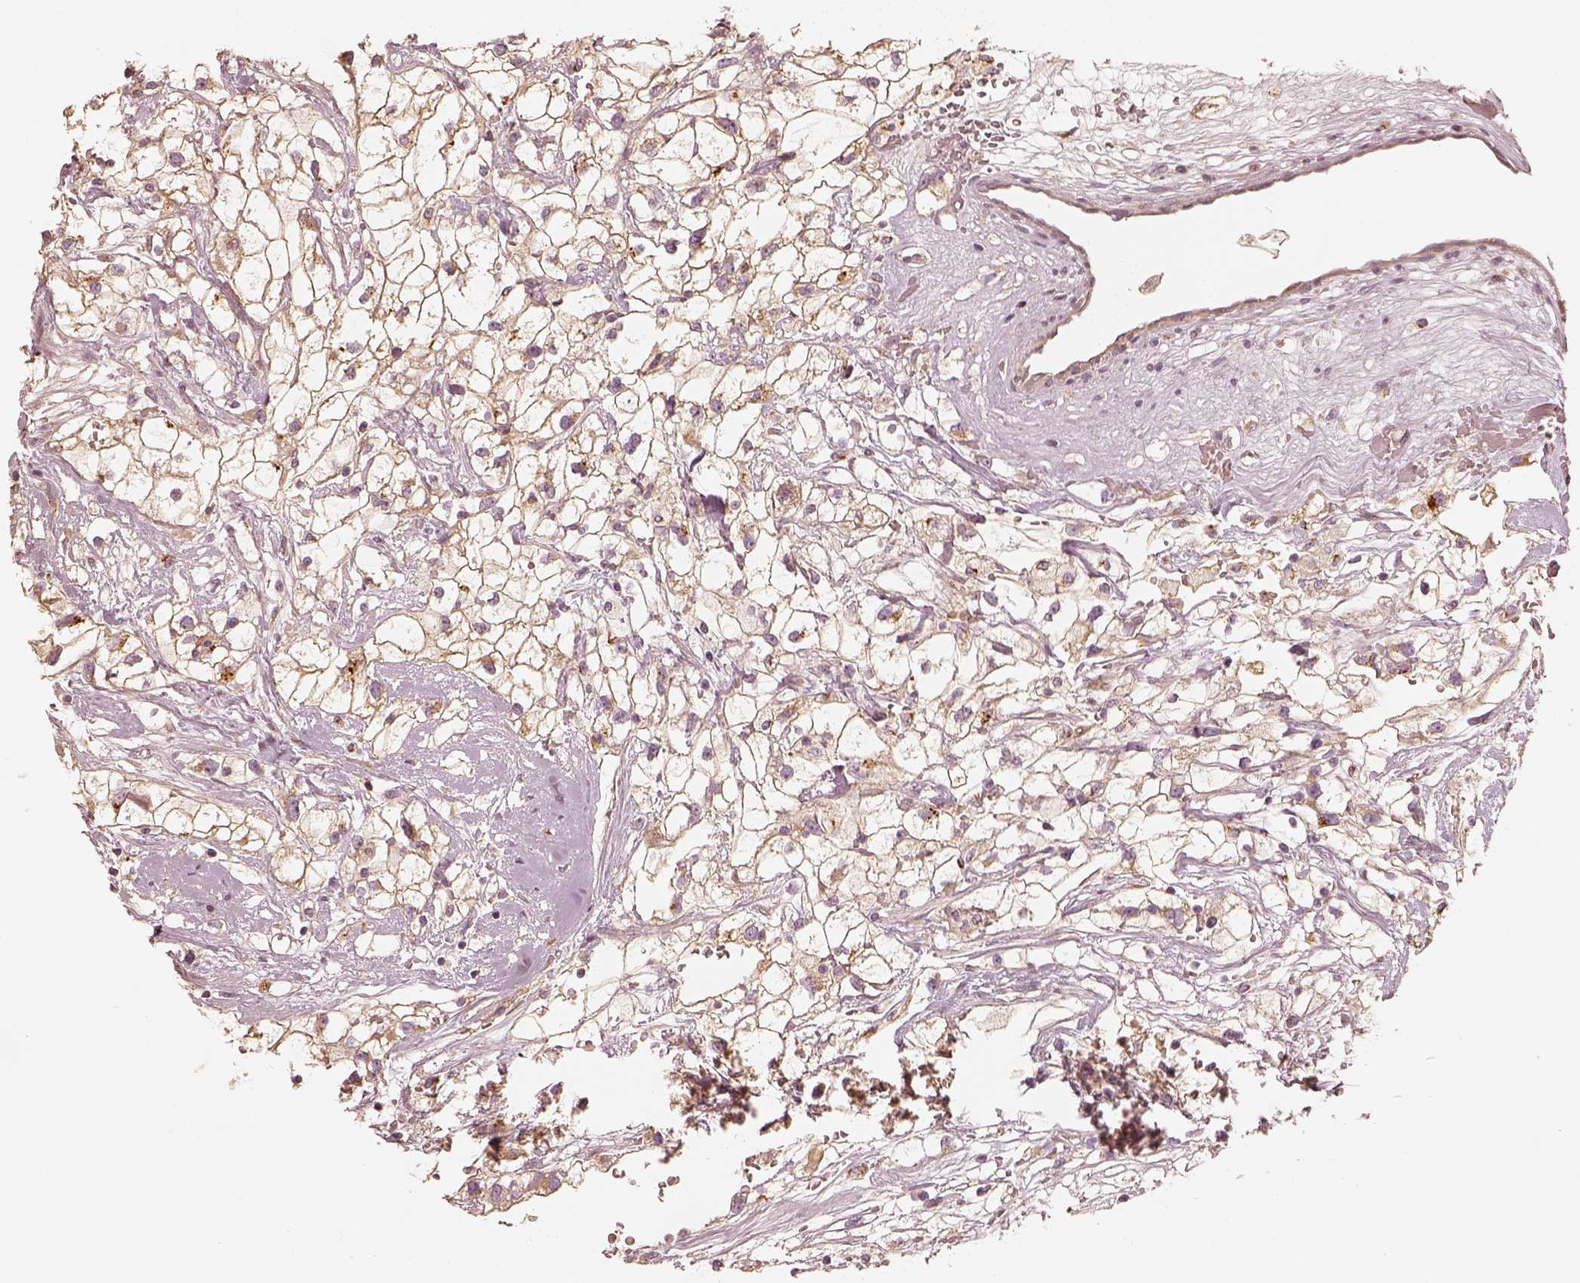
{"staining": {"intensity": "weak", "quantity": "25%-75%", "location": "cytoplasmic/membranous"}, "tissue": "renal cancer", "cell_type": "Tumor cells", "image_type": "cancer", "snomed": [{"axis": "morphology", "description": "Adenocarcinoma, NOS"}, {"axis": "topography", "description": "Kidney"}], "caption": "A brown stain highlights weak cytoplasmic/membranous expression of a protein in human renal adenocarcinoma tumor cells. Using DAB (3,3'-diaminobenzidine) (brown) and hematoxylin (blue) stains, captured at high magnification using brightfield microscopy.", "gene": "GORASP2", "patient": {"sex": "male", "age": 59}}